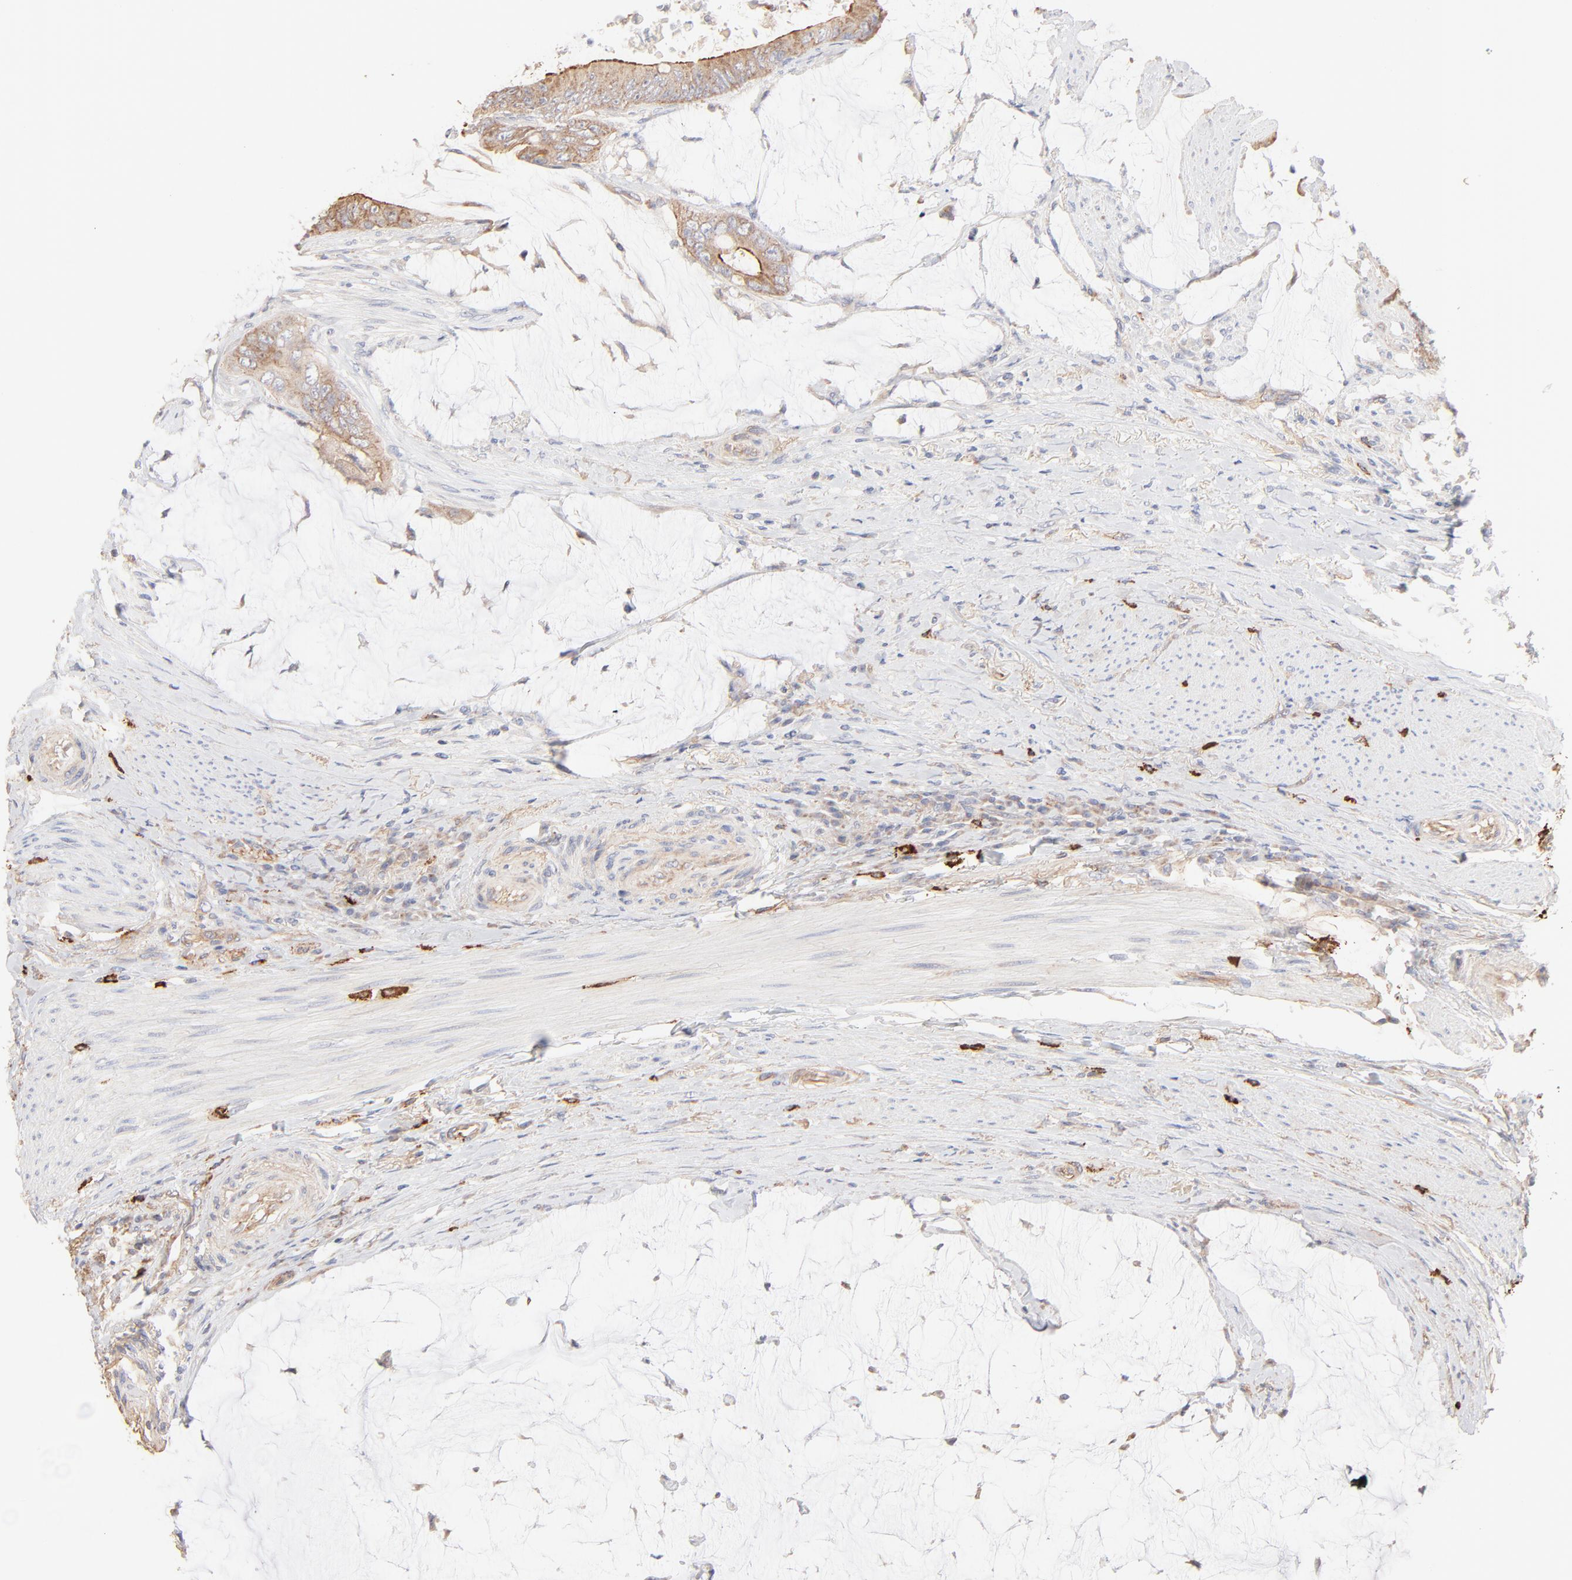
{"staining": {"intensity": "moderate", "quantity": ">75%", "location": "cytoplasmic/membranous"}, "tissue": "colorectal cancer", "cell_type": "Tumor cells", "image_type": "cancer", "snomed": [{"axis": "morphology", "description": "Normal tissue, NOS"}, {"axis": "morphology", "description": "Adenocarcinoma, NOS"}, {"axis": "topography", "description": "Rectum"}, {"axis": "topography", "description": "Peripheral nerve tissue"}], "caption": "A high-resolution histopathology image shows immunohistochemistry staining of colorectal cancer (adenocarcinoma), which reveals moderate cytoplasmic/membranous positivity in approximately >75% of tumor cells. The staining is performed using DAB brown chromogen to label protein expression. The nuclei are counter-stained blue using hematoxylin.", "gene": "SPTB", "patient": {"sex": "female", "age": 77}}